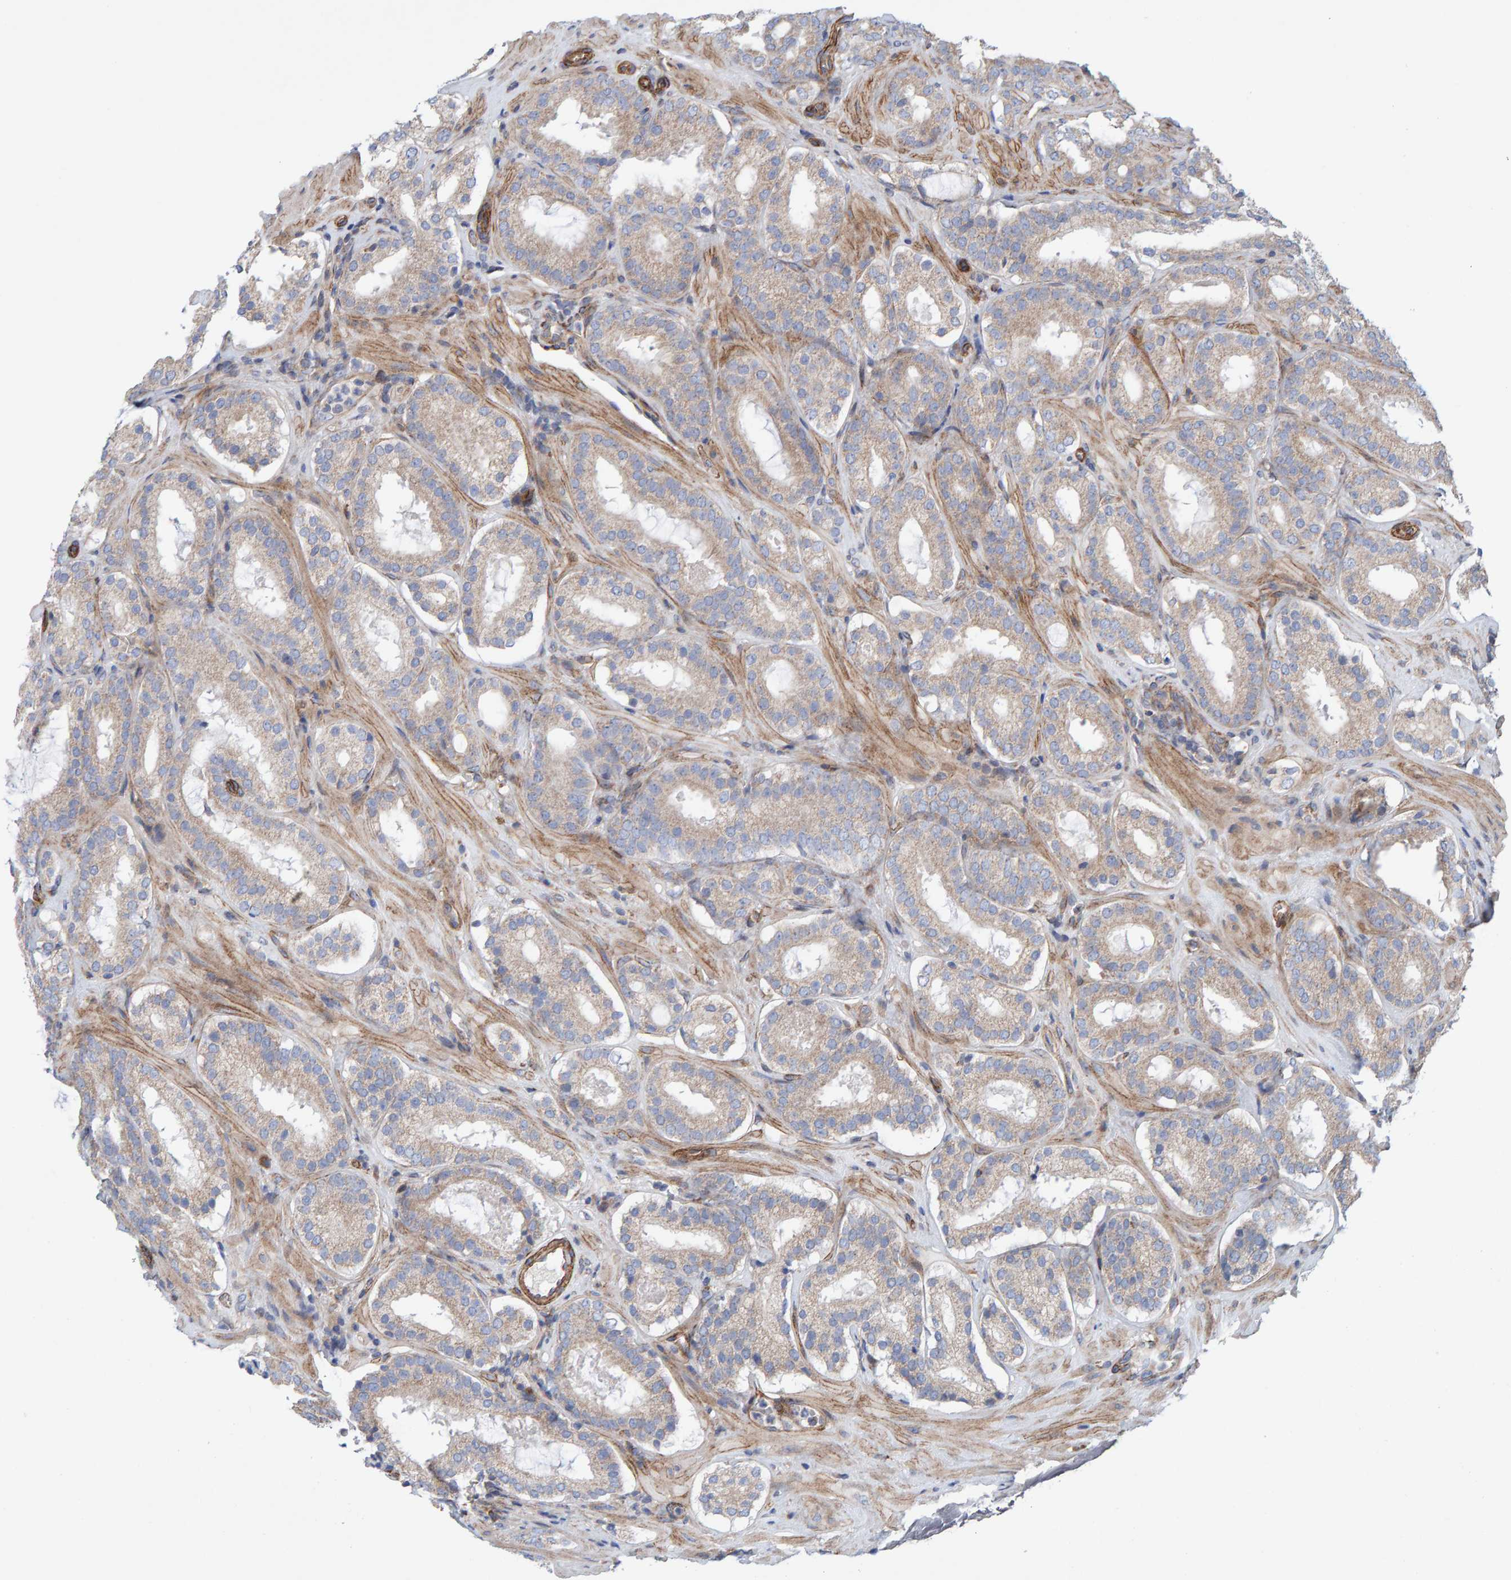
{"staining": {"intensity": "weak", "quantity": "25%-75%", "location": "cytoplasmic/membranous"}, "tissue": "prostate cancer", "cell_type": "Tumor cells", "image_type": "cancer", "snomed": [{"axis": "morphology", "description": "Adenocarcinoma, Low grade"}, {"axis": "topography", "description": "Prostate"}], "caption": "IHC (DAB) staining of human prostate low-grade adenocarcinoma exhibits weak cytoplasmic/membranous protein staining in about 25%-75% of tumor cells. (DAB (3,3'-diaminobenzidine) IHC, brown staining for protein, blue staining for nuclei).", "gene": "CDK5RAP3", "patient": {"sex": "male", "age": 69}}